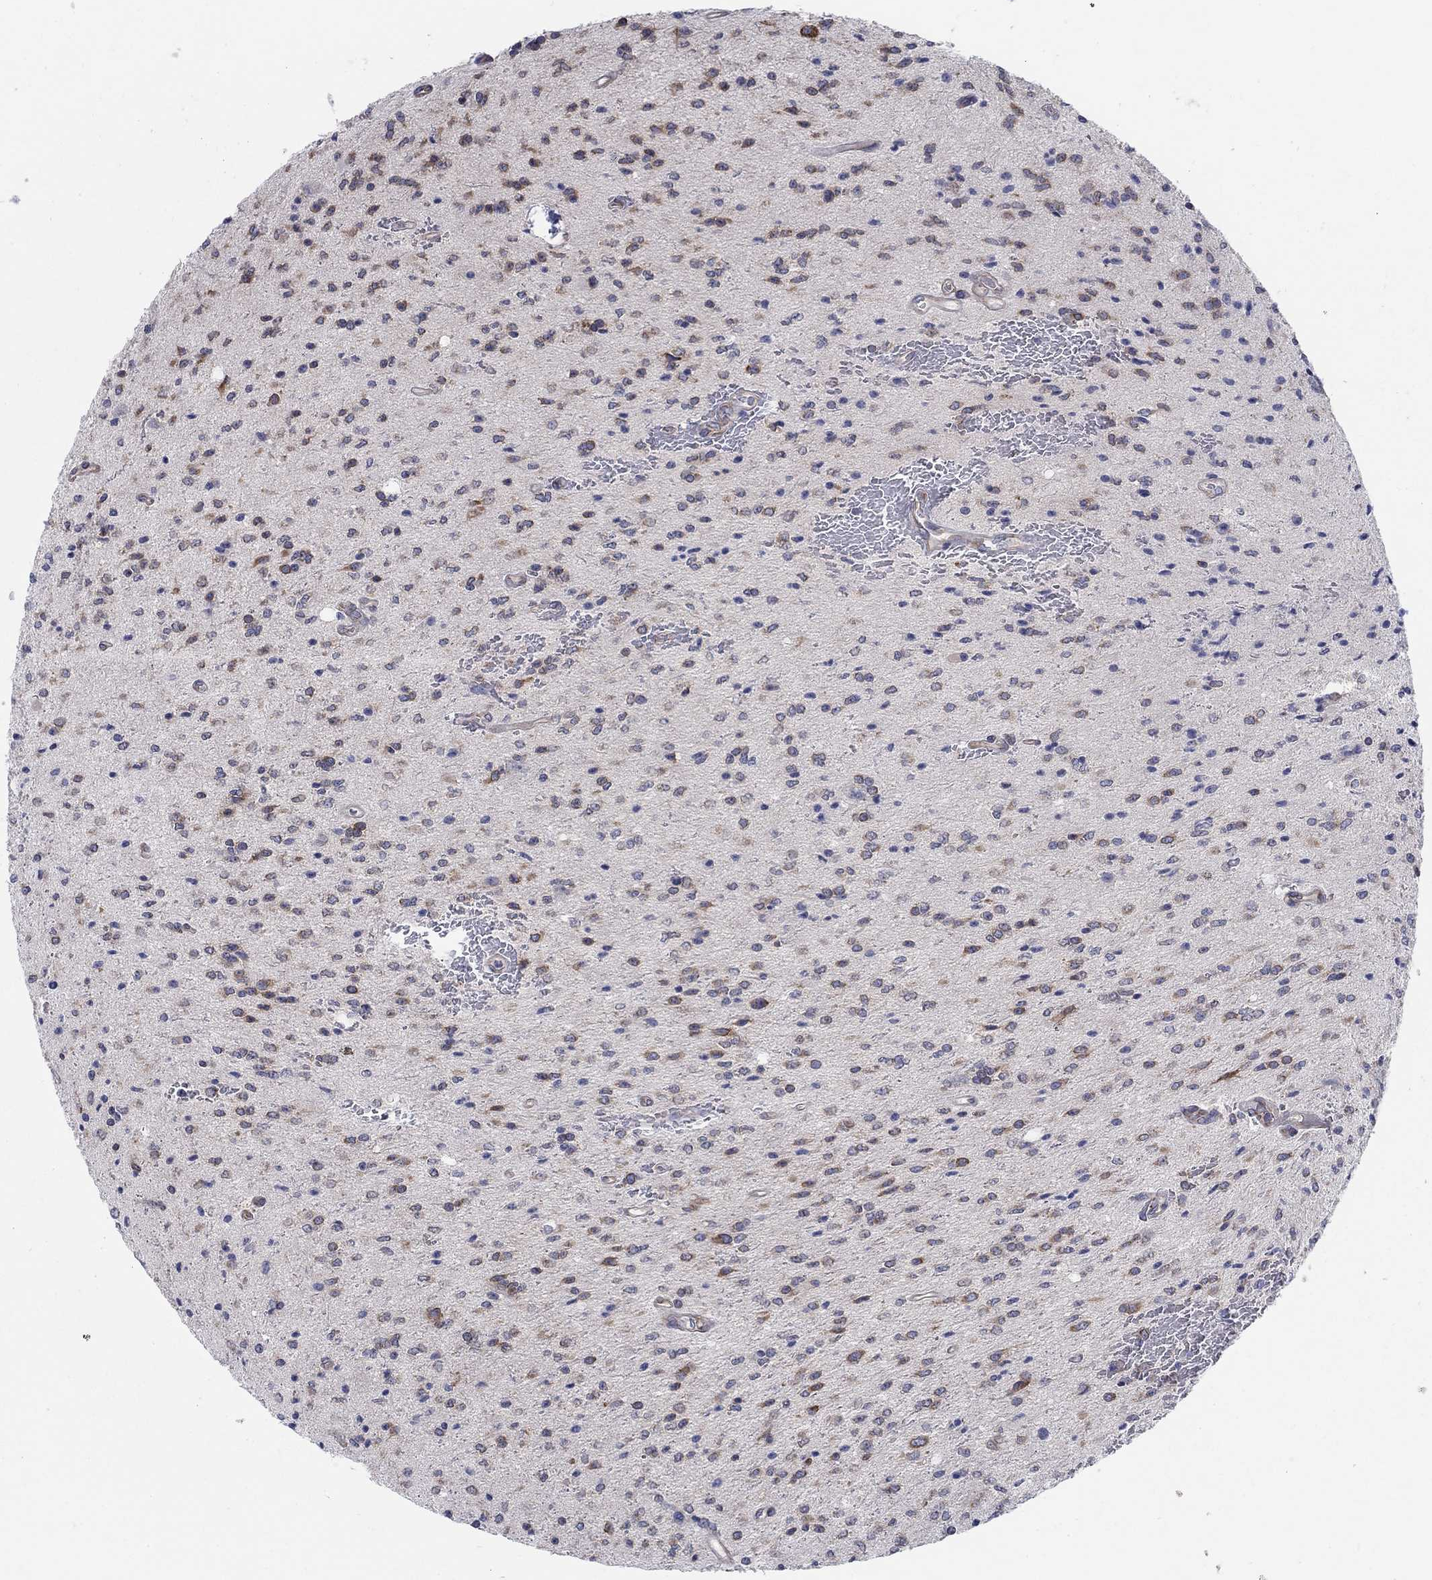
{"staining": {"intensity": "moderate", "quantity": "25%-75%", "location": "cytoplasmic/membranous"}, "tissue": "glioma", "cell_type": "Tumor cells", "image_type": "cancer", "snomed": [{"axis": "morphology", "description": "Glioma, malignant, Low grade"}, {"axis": "topography", "description": "Brain"}], "caption": "IHC staining of low-grade glioma (malignant), which shows medium levels of moderate cytoplasmic/membranous expression in about 25%-75% of tumor cells indicating moderate cytoplasmic/membranous protein staining. The staining was performed using DAB (3,3'-diaminobenzidine) (brown) for protein detection and nuclei were counterstained in hematoxylin (blue).", "gene": "TMEM59", "patient": {"sex": "male", "age": 67}}